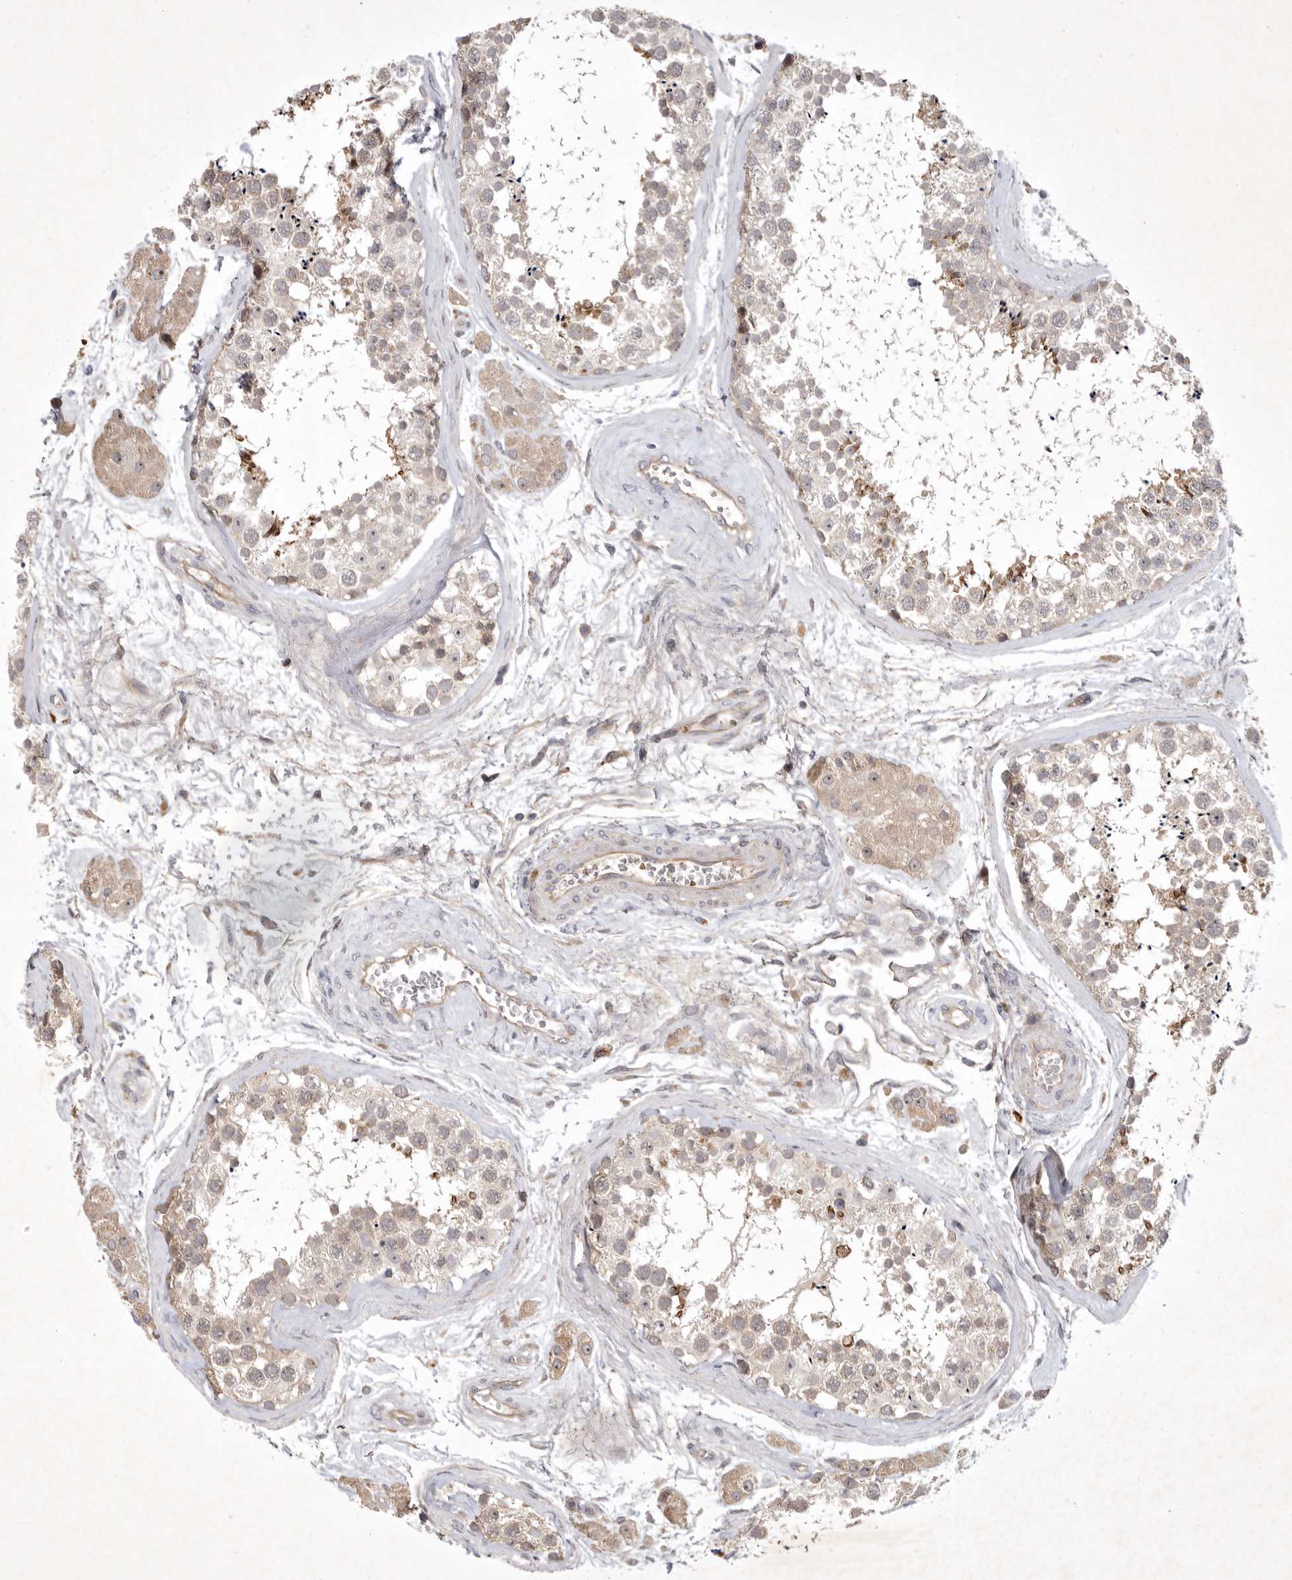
{"staining": {"intensity": "weak", "quantity": "25%-75%", "location": "cytoplasmic/membranous"}, "tissue": "testis", "cell_type": "Cells in seminiferous ducts", "image_type": "normal", "snomed": [{"axis": "morphology", "description": "Normal tissue, NOS"}, {"axis": "topography", "description": "Testis"}], "caption": "Immunohistochemistry image of unremarkable human testis stained for a protein (brown), which exhibits low levels of weak cytoplasmic/membranous expression in about 25%-75% of cells in seminiferous ducts.", "gene": "KIF2B", "patient": {"sex": "male", "age": 56}}